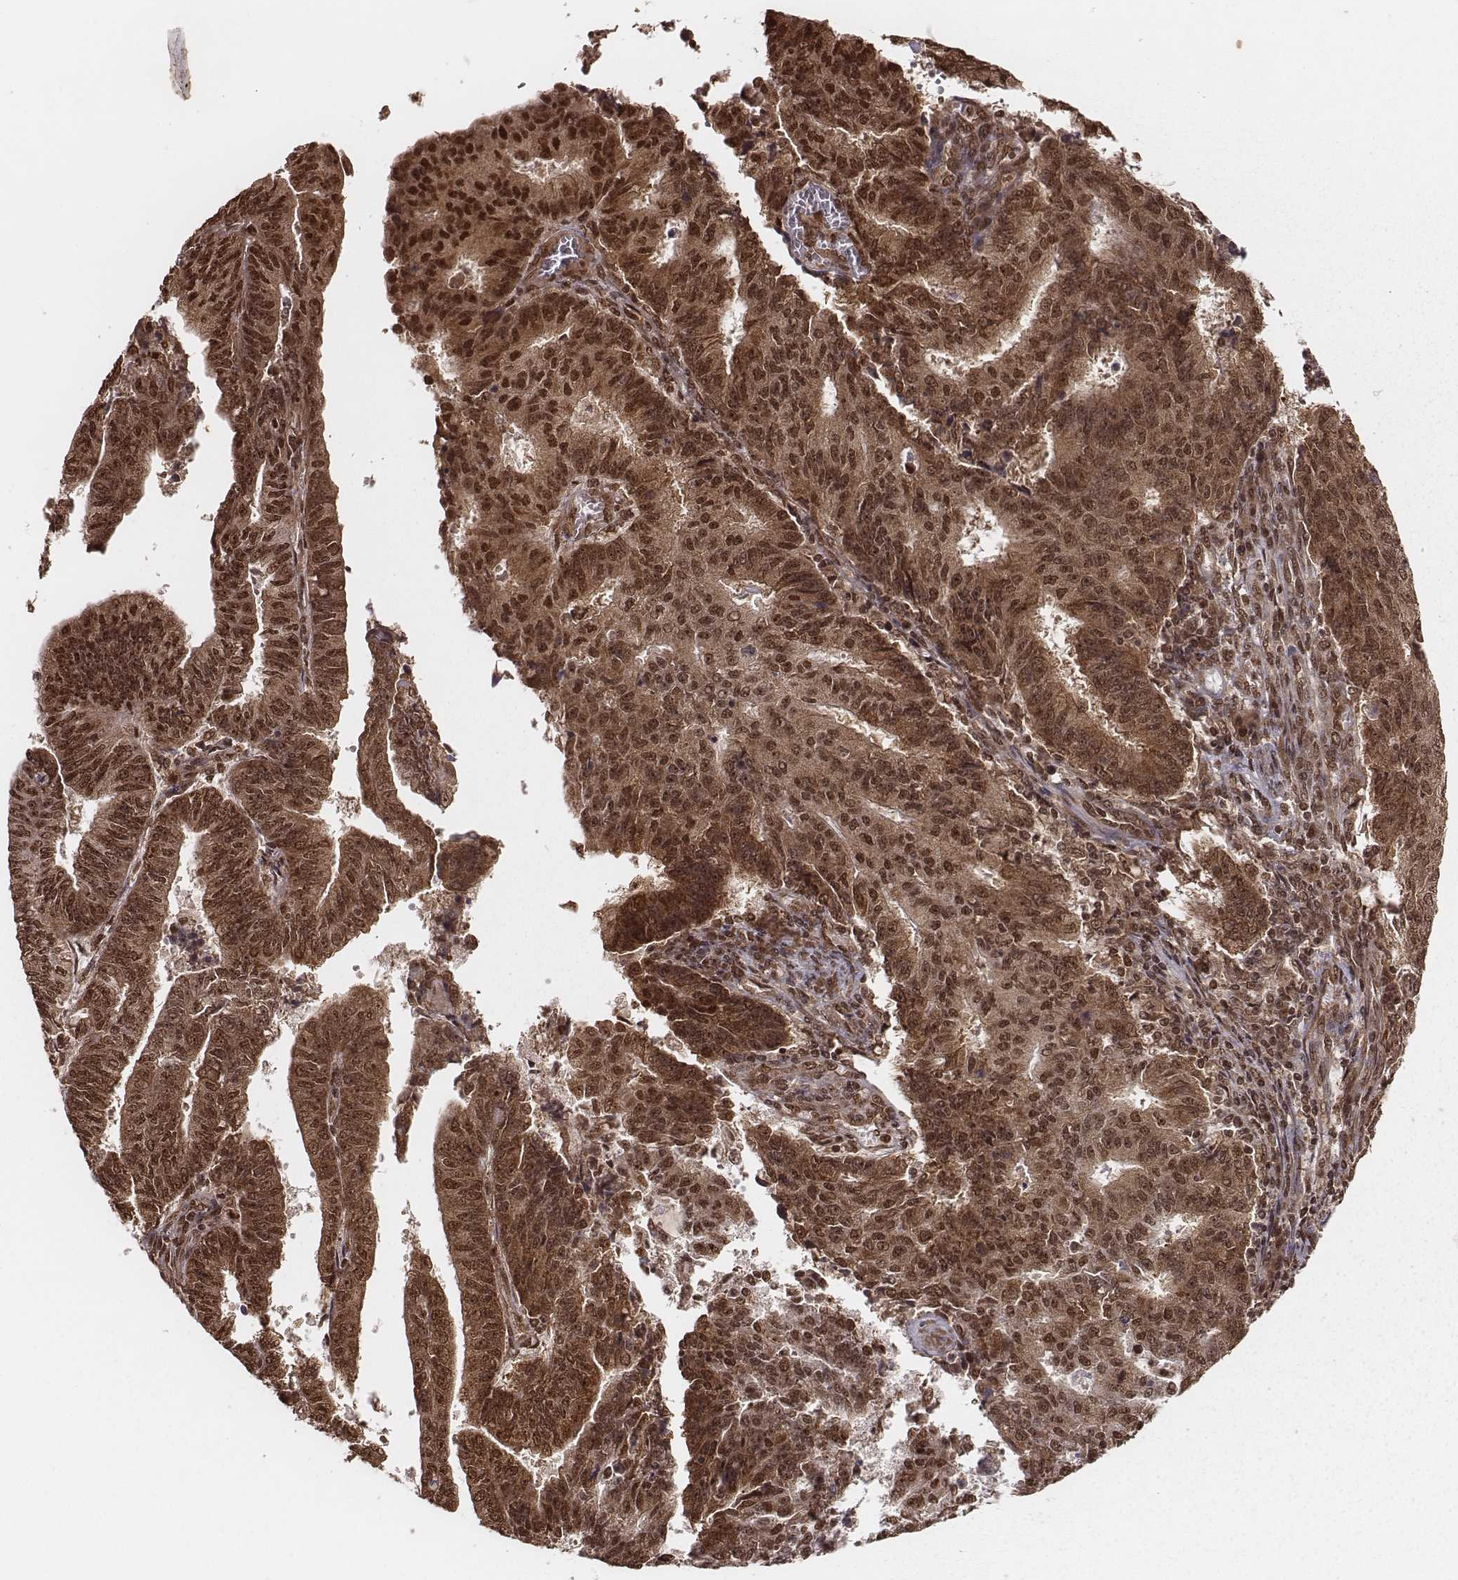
{"staining": {"intensity": "strong", "quantity": ">75%", "location": "cytoplasmic/membranous,nuclear"}, "tissue": "endometrial cancer", "cell_type": "Tumor cells", "image_type": "cancer", "snomed": [{"axis": "morphology", "description": "Adenocarcinoma, NOS"}, {"axis": "topography", "description": "Endometrium"}], "caption": "Human endometrial cancer stained with a protein marker reveals strong staining in tumor cells.", "gene": "NFX1", "patient": {"sex": "female", "age": 82}}